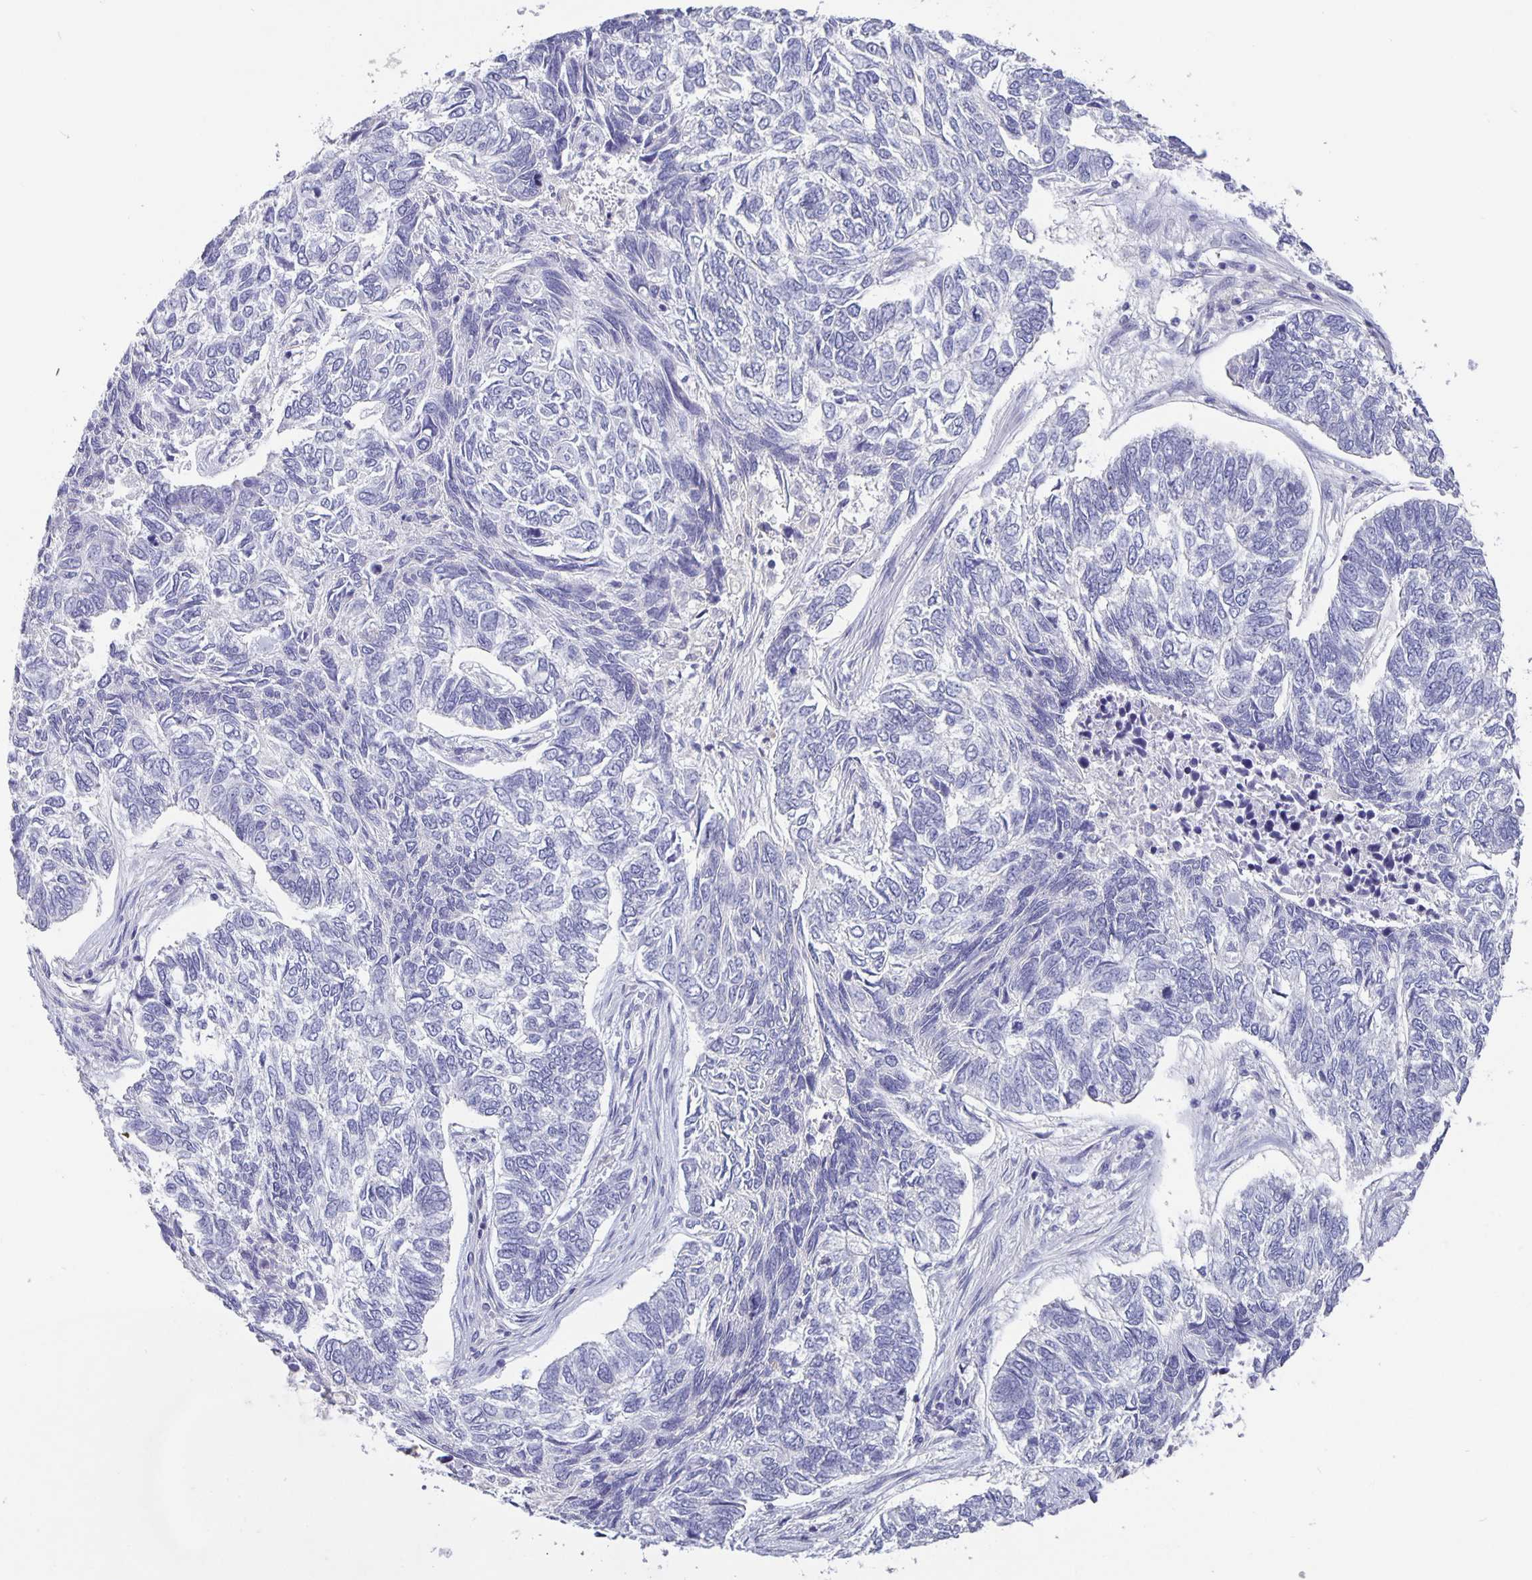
{"staining": {"intensity": "negative", "quantity": "none", "location": "none"}, "tissue": "skin cancer", "cell_type": "Tumor cells", "image_type": "cancer", "snomed": [{"axis": "morphology", "description": "Basal cell carcinoma"}, {"axis": "topography", "description": "Skin"}], "caption": "Immunohistochemistry (IHC) of human skin basal cell carcinoma demonstrates no staining in tumor cells.", "gene": "GDF15", "patient": {"sex": "female", "age": 65}}